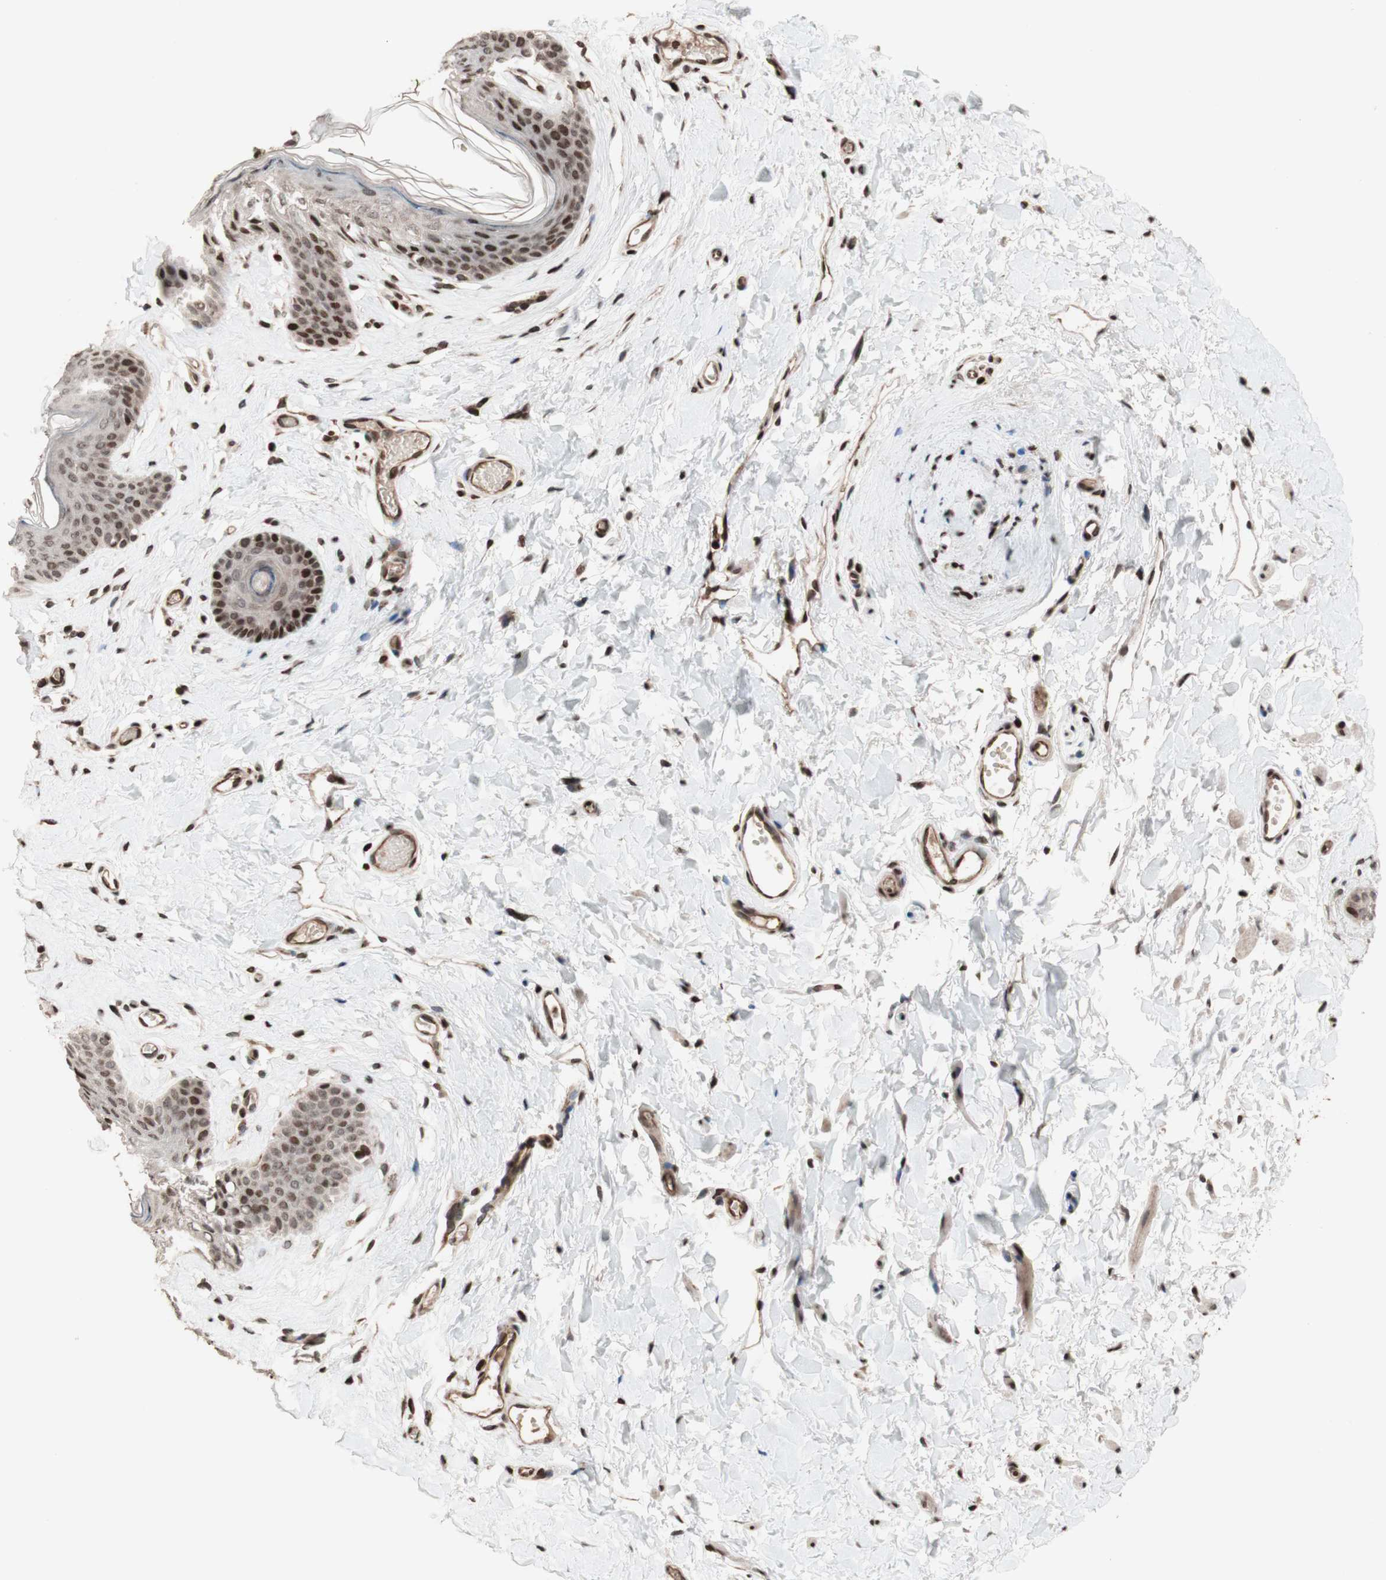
{"staining": {"intensity": "moderate", "quantity": "25%-75%", "location": "cytoplasmic/membranous,nuclear"}, "tissue": "skin", "cell_type": "Epidermal cells", "image_type": "normal", "snomed": [{"axis": "morphology", "description": "Normal tissue, NOS"}, {"axis": "morphology", "description": "Inflammation, NOS"}, {"axis": "topography", "description": "Vulva"}], "caption": "Moderate cytoplasmic/membranous,nuclear staining is present in approximately 25%-75% of epidermal cells in benign skin.", "gene": "POLA1", "patient": {"sex": "female", "age": 84}}